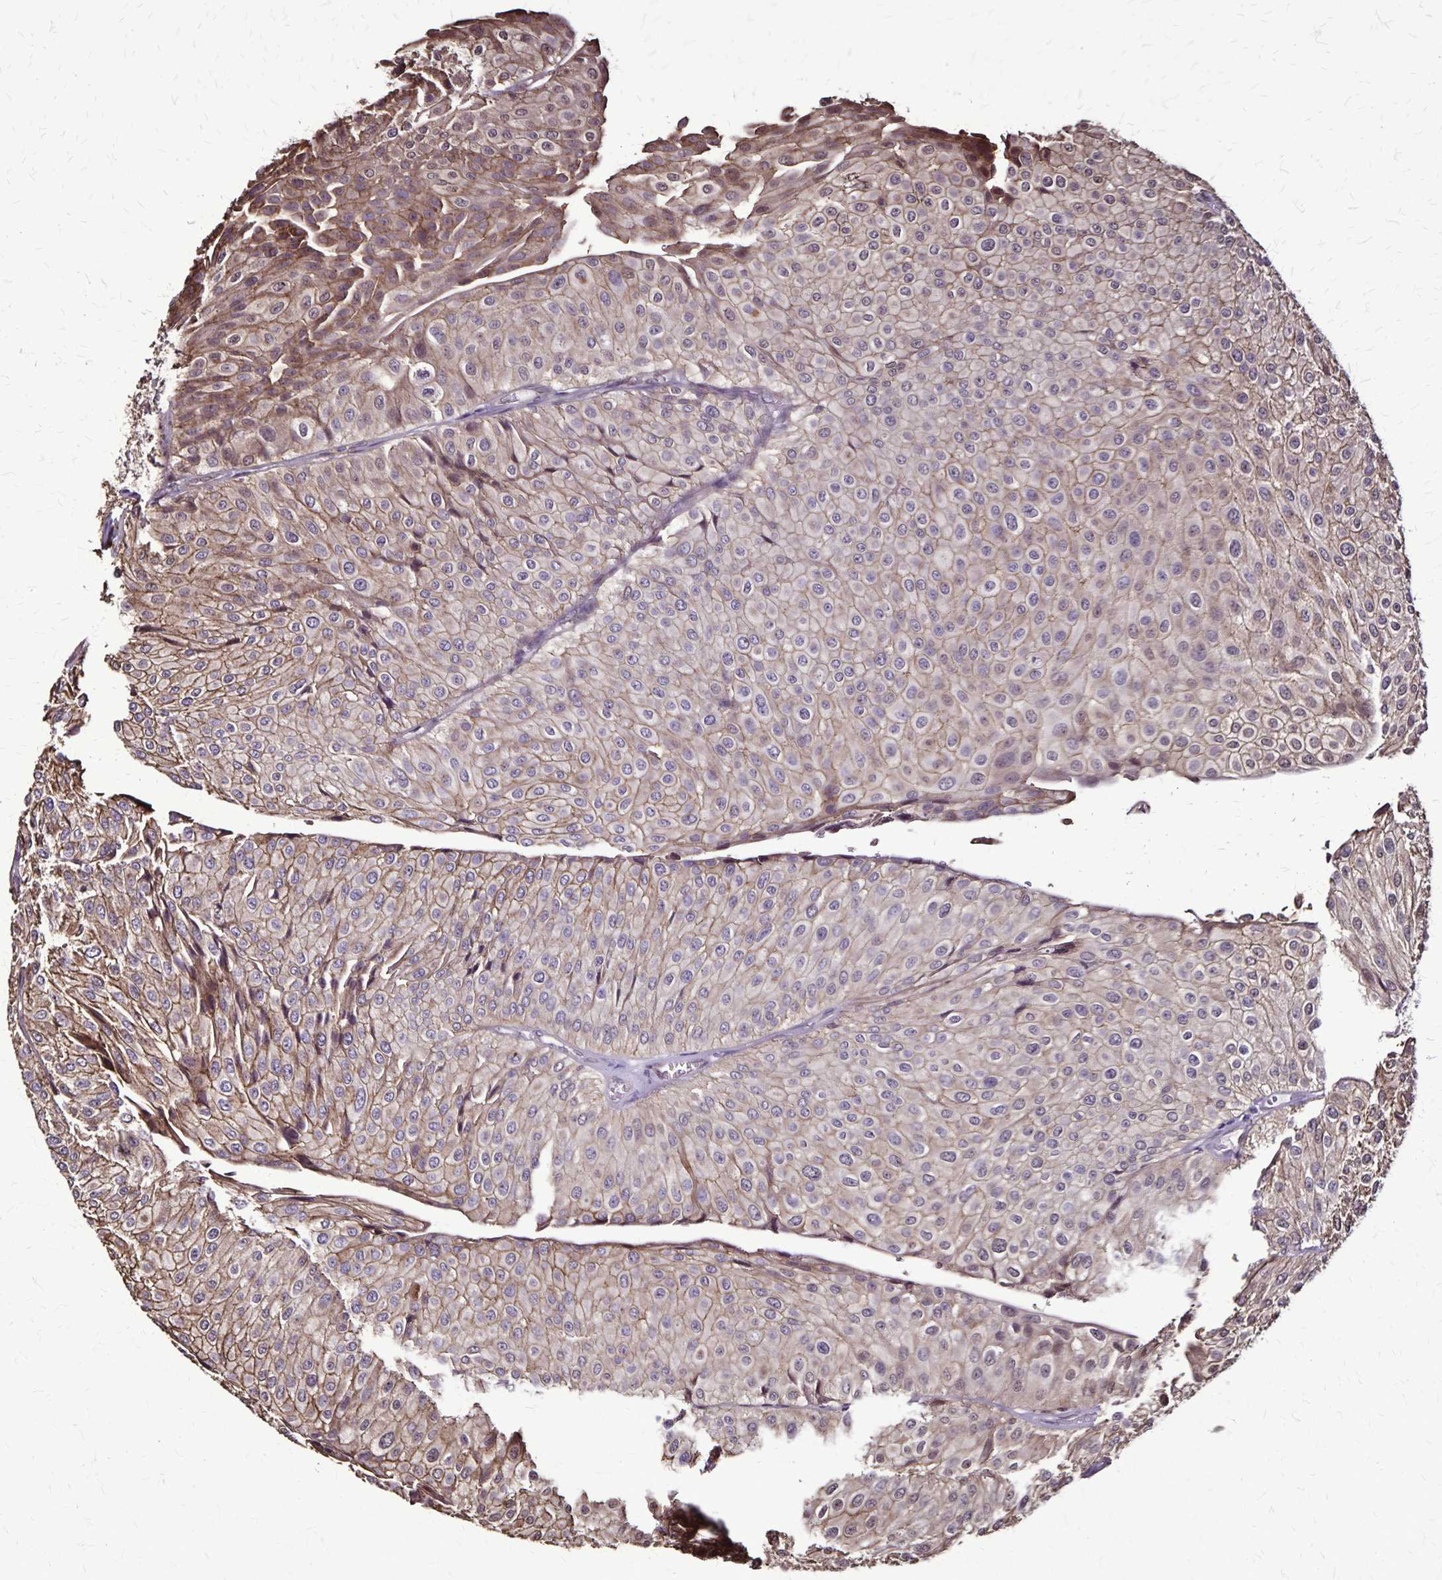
{"staining": {"intensity": "moderate", "quantity": "25%-75%", "location": "cytoplasmic/membranous"}, "tissue": "urothelial cancer", "cell_type": "Tumor cells", "image_type": "cancer", "snomed": [{"axis": "morphology", "description": "Urothelial carcinoma, NOS"}, {"axis": "topography", "description": "Urinary bladder"}], "caption": "Protein staining of urothelial cancer tissue shows moderate cytoplasmic/membranous positivity in about 25%-75% of tumor cells. (DAB IHC with brightfield microscopy, high magnification).", "gene": "CHMP1B", "patient": {"sex": "male", "age": 67}}